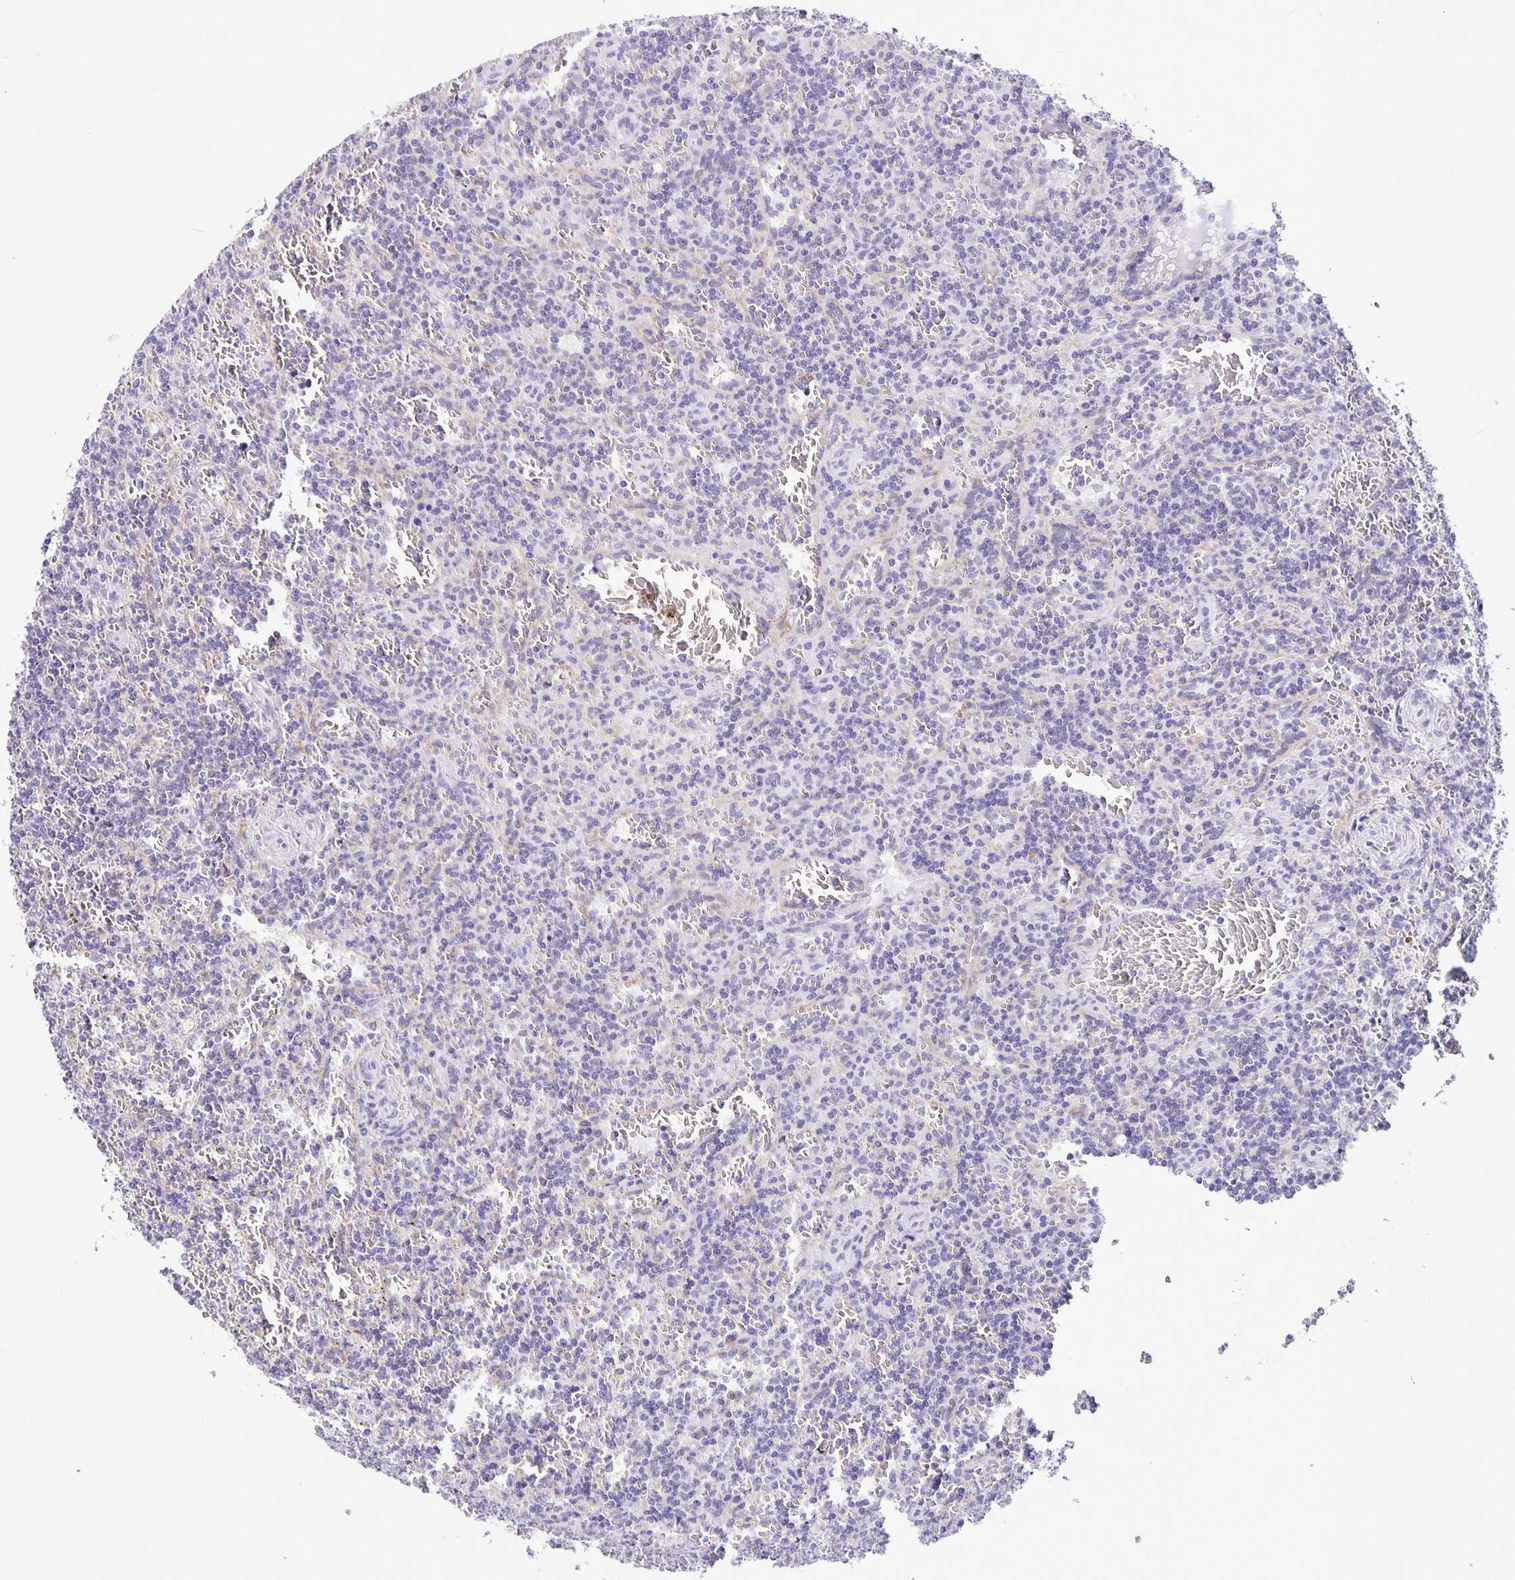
{"staining": {"intensity": "negative", "quantity": "none", "location": "none"}, "tissue": "lymphoma", "cell_type": "Tumor cells", "image_type": "cancer", "snomed": [{"axis": "morphology", "description": "Malignant lymphoma, non-Hodgkin's type, Low grade"}, {"axis": "topography", "description": "Spleen"}], "caption": "Human low-grade malignant lymphoma, non-Hodgkin's type stained for a protein using immunohistochemistry exhibits no expression in tumor cells.", "gene": "FOSL2", "patient": {"sex": "male", "age": 73}}